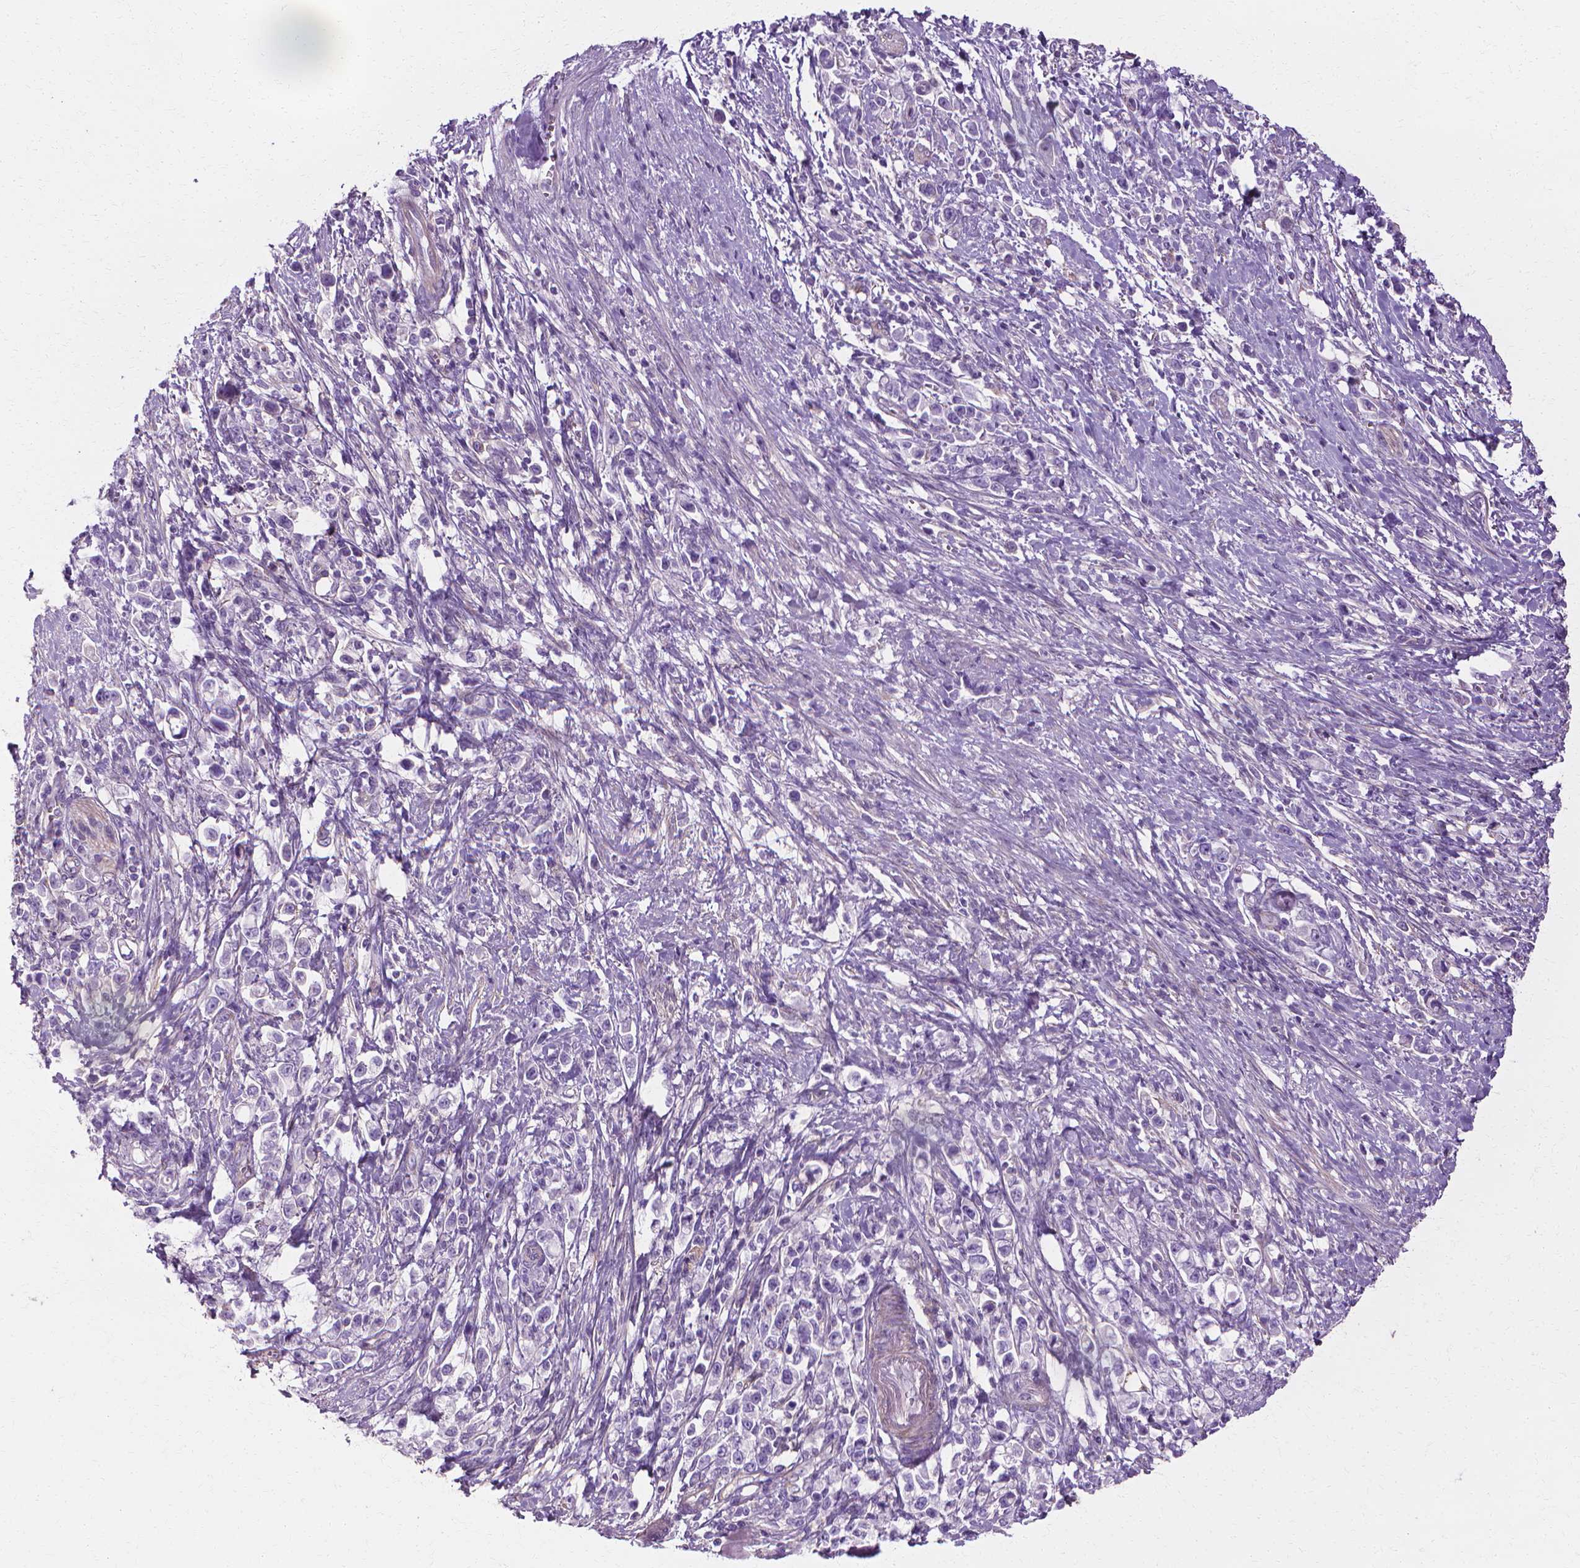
{"staining": {"intensity": "negative", "quantity": "none", "location": "none"}, "tissue": "stomach cancer", "cell_type": "Tumor cells", "image_type": "cancer", "snomed": [{"axis": "morphology", "description": "Adenocarcinoma, NOS"}, {"axis": "topography", "description": "Stomach"}], "caption": "Tumor cells show no significant expression in stomach adenocarcinoma.", "gene": "CFAP157", "patient": {"sex": "male", "age": 63}}